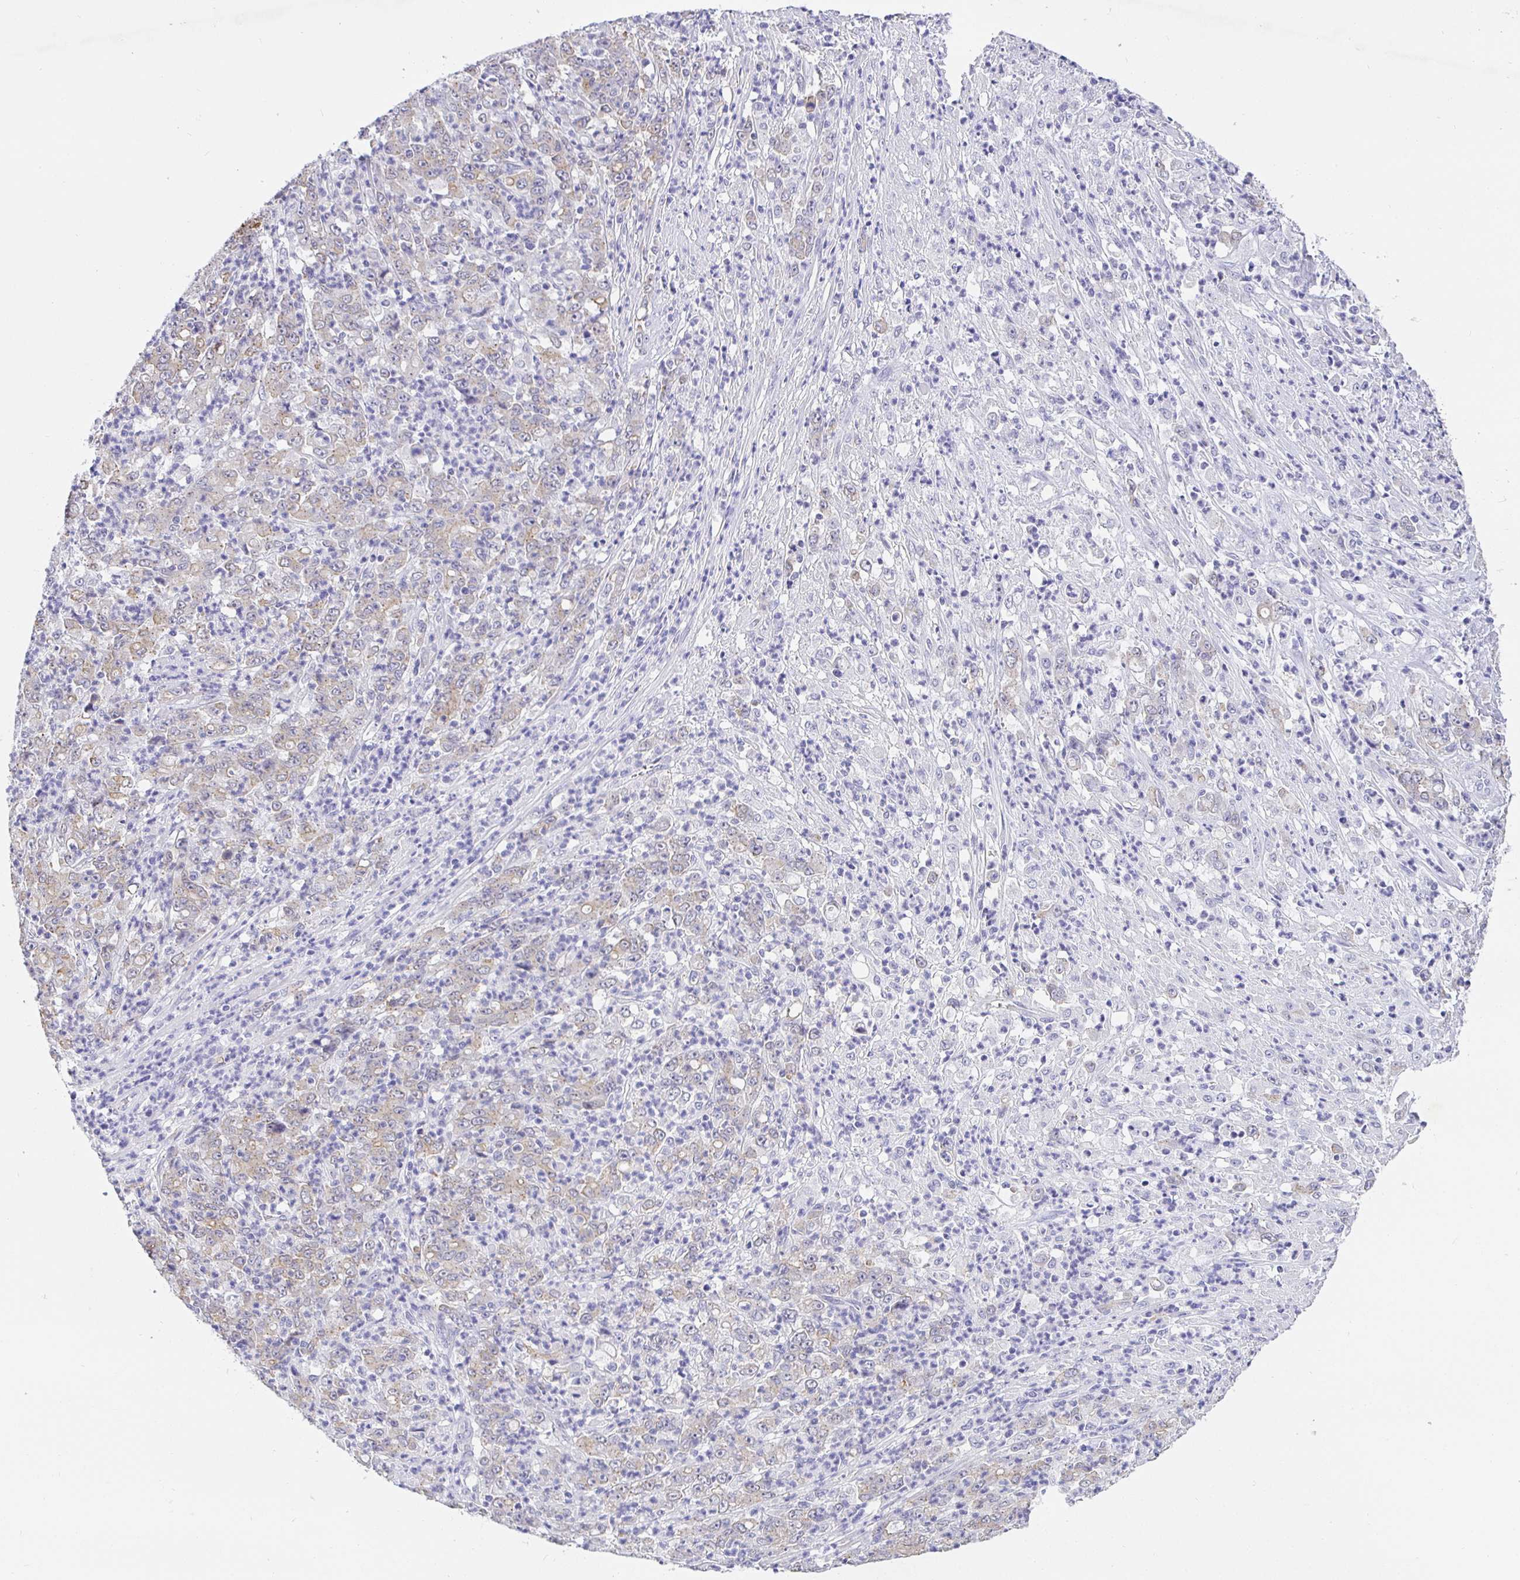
{"staining": {"intensity": "weak", "quantity": "25%-75%", "location": "cytoplasmic/membranous"}, "tissue": "stomach cancer", "cell_type": "Tumor cells", "image_type": "cancer", "snomed": [{"axis": "morphology", "description": "Adenocarcinoma, NOS"}, {"axis": "topography", "description": "Stomach, lower"}], "caption": "Brown immunohistochemical staining in stomach adenocarcinoma reveals weak cytoplasmic/membranous expression in about 25%-75% of tumor cells.", "gene": "EZHIP", "patient": {"sex": "female", "age": 71}}